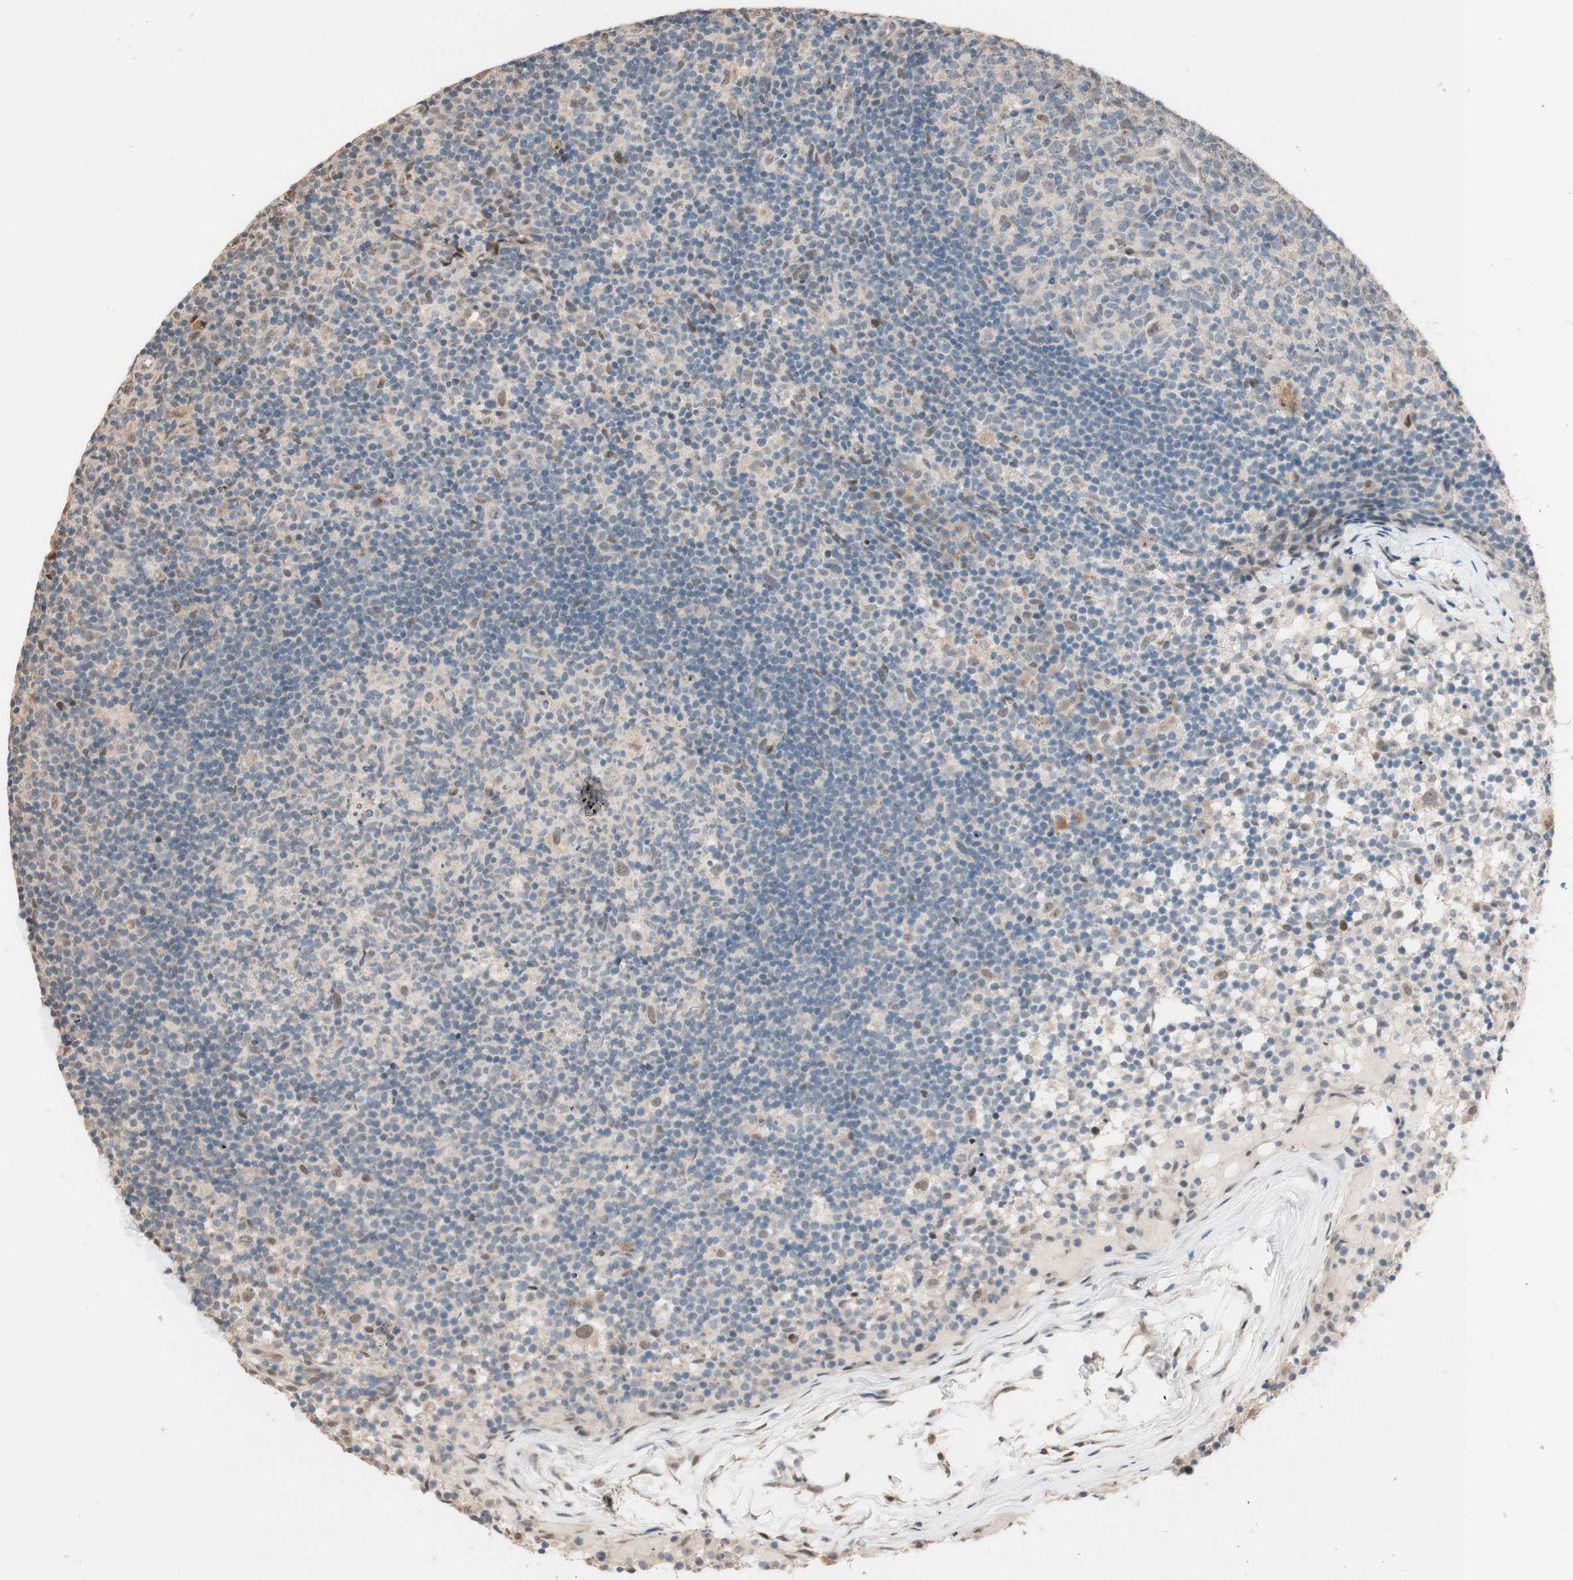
{"staining": {"intensity": "weak", "quantity": "<25%", "location": "nuclear"}, "tissue": "lymph node", "cell_type": "Germinal center cells", "image_type": "normal", "snomed": [{"axis": "morphology", "description": "Normal tissue, NOS"}, {"axis": "morphology", "description": "Inflammation, NOS"}, {"axis": "topography", "description": "Lymph node"}], "caption": "DAB immunohistochemical staining of benign human lymph node exhibits no significant staining in germinal center cells. (IHC, brightfield microscopy, high magnification).", "gene": "CCNC", "patient": {"sex": "male", "age": 55}}